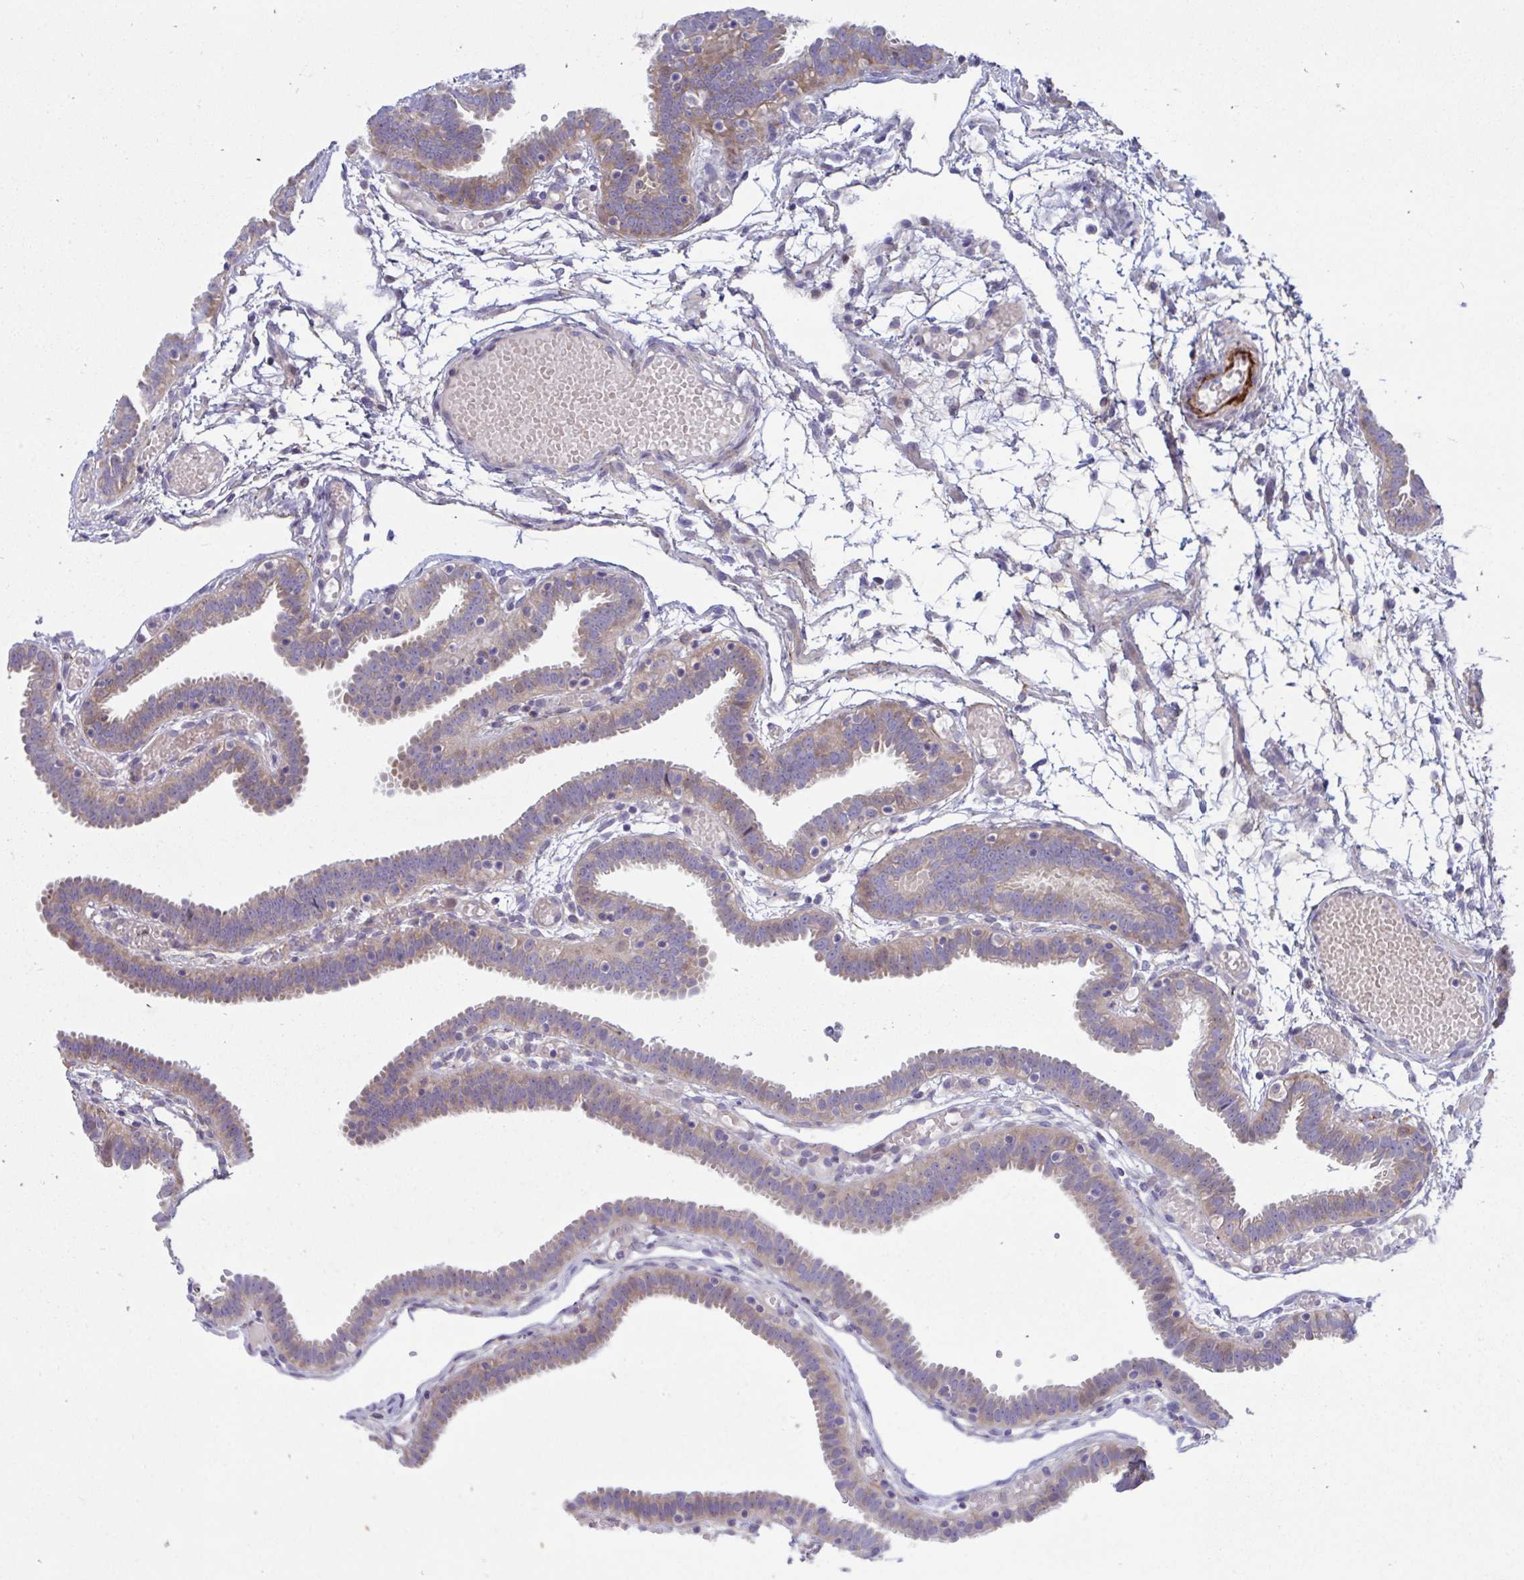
{"staining": {"intensity": "weak", "quantity": "25%-75%", "location": "cytoplasmic/membranous"}, "tissue": "fallopian tube", "cell_type": "Glandular cells", "image_type": "normal", "snomed": [{"axis": "morphology", "description": "Normal tissue, NOS"}, {"axis": "topography", "description": "Fallopian tube"}], "caption": "A low amount of weak cytoplasmic/membranous expression is identified in about 25%-75% of glandular cells in unremarkable fallopian tube. (Brightfield microscopy of DAB IHC at high magnification).", "gene": "IL37", "patient": {"sex": "female", "age": 37}}